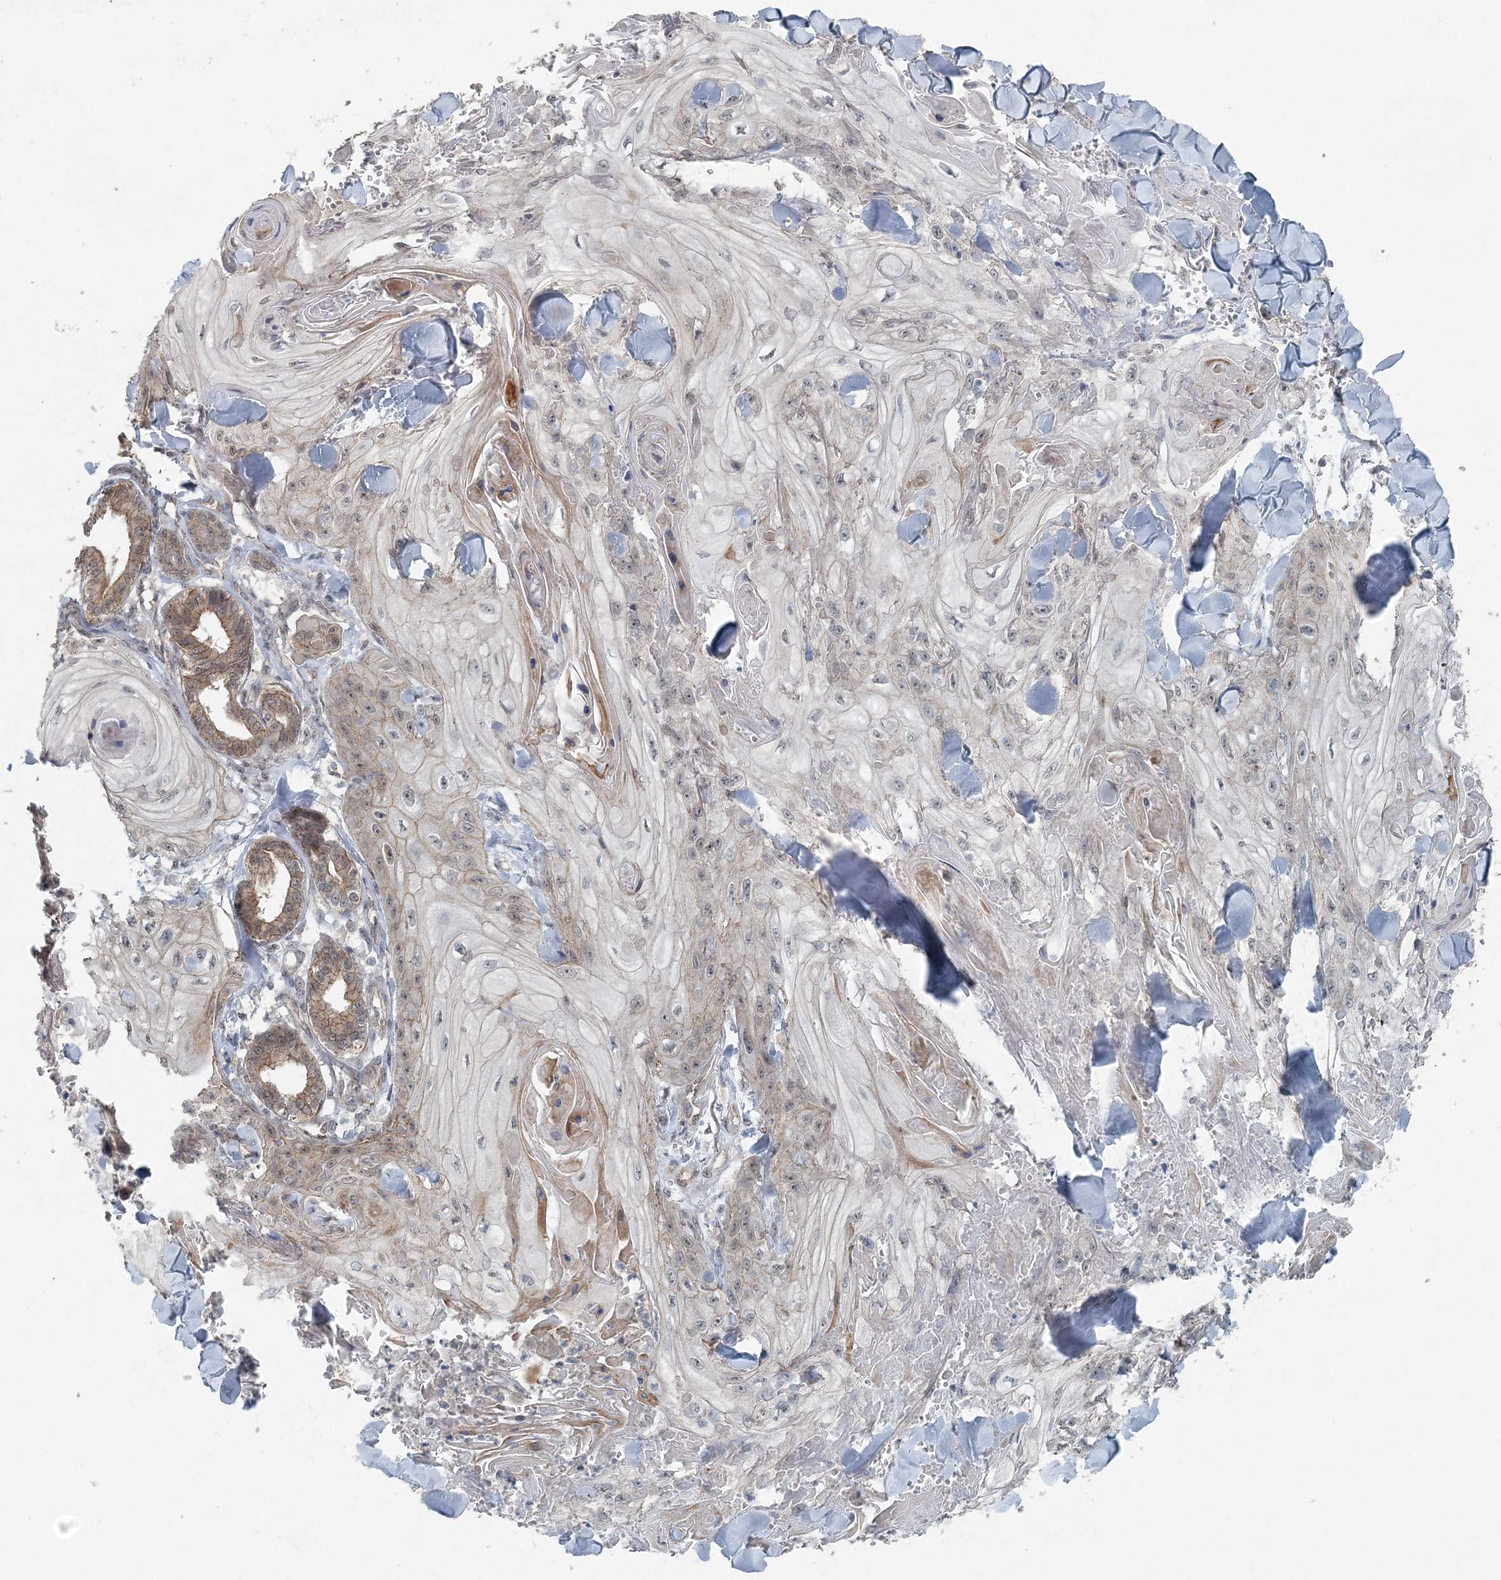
{"staining": {"intensity": "weak", "quantity": "<25%", "location": "cytoplasmic/membranous"}, "tissue": "skin cancer", "cell_type": "Tumor cells", "image_type": "cancer", "snomed": [{"axis": "morphology", "description": "Squamous cell carcinoma, NOS"}, {"axis": "topography", "description": "Skin"}], "caption": "IHC photomicrograph of squamous cell carcinoma (skin) stained for a protein (brown), which reveals no positivity in tumor cells.", "gene": "VSIG2", "patient": {"sex": "male", "age": 74}}